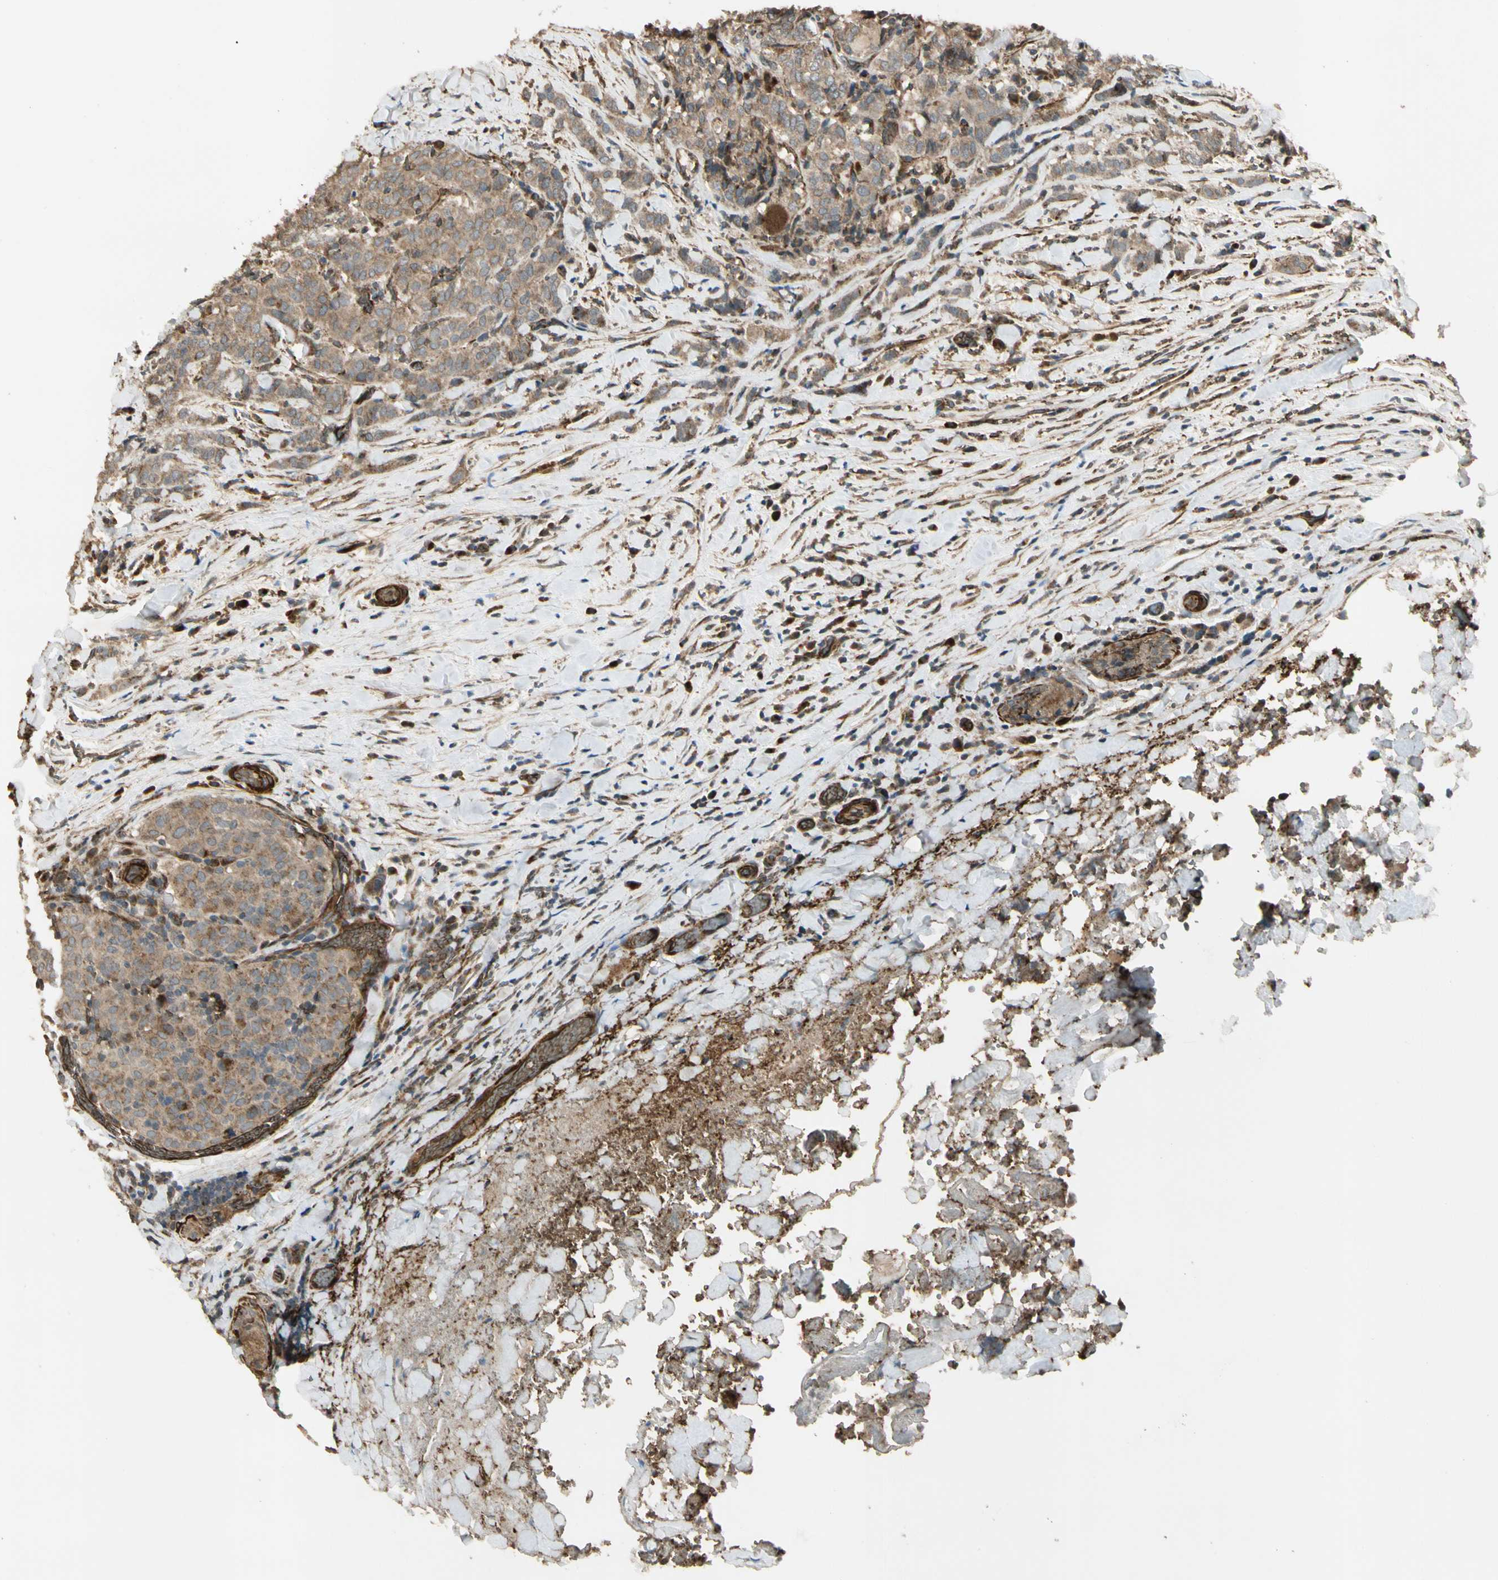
{"staining": {"intensity": "weak", "quantity": ">75%", "location": "cytoplasmic/membranous"}, "tissue": "thyroid cancer", "cell_type": "Tumor cells", "image_type": "cancer", "snomed": [{"axis": "morphology", "description": "Normal tissue, NOS"}, {"axis": "morphology", "description": "Papillary adenocarcinoma, NOS"}, {"axis": "topography", "description": "Thyroid gland"}], "caption": "IHC of papillary adenocarcinoma (thyroid) reveals low levels of weak cytoplasmic/membranous positivity in about >75% of tumor cells.", "gene": "GCK", "patient": {"sex": "female", "age": 30}}